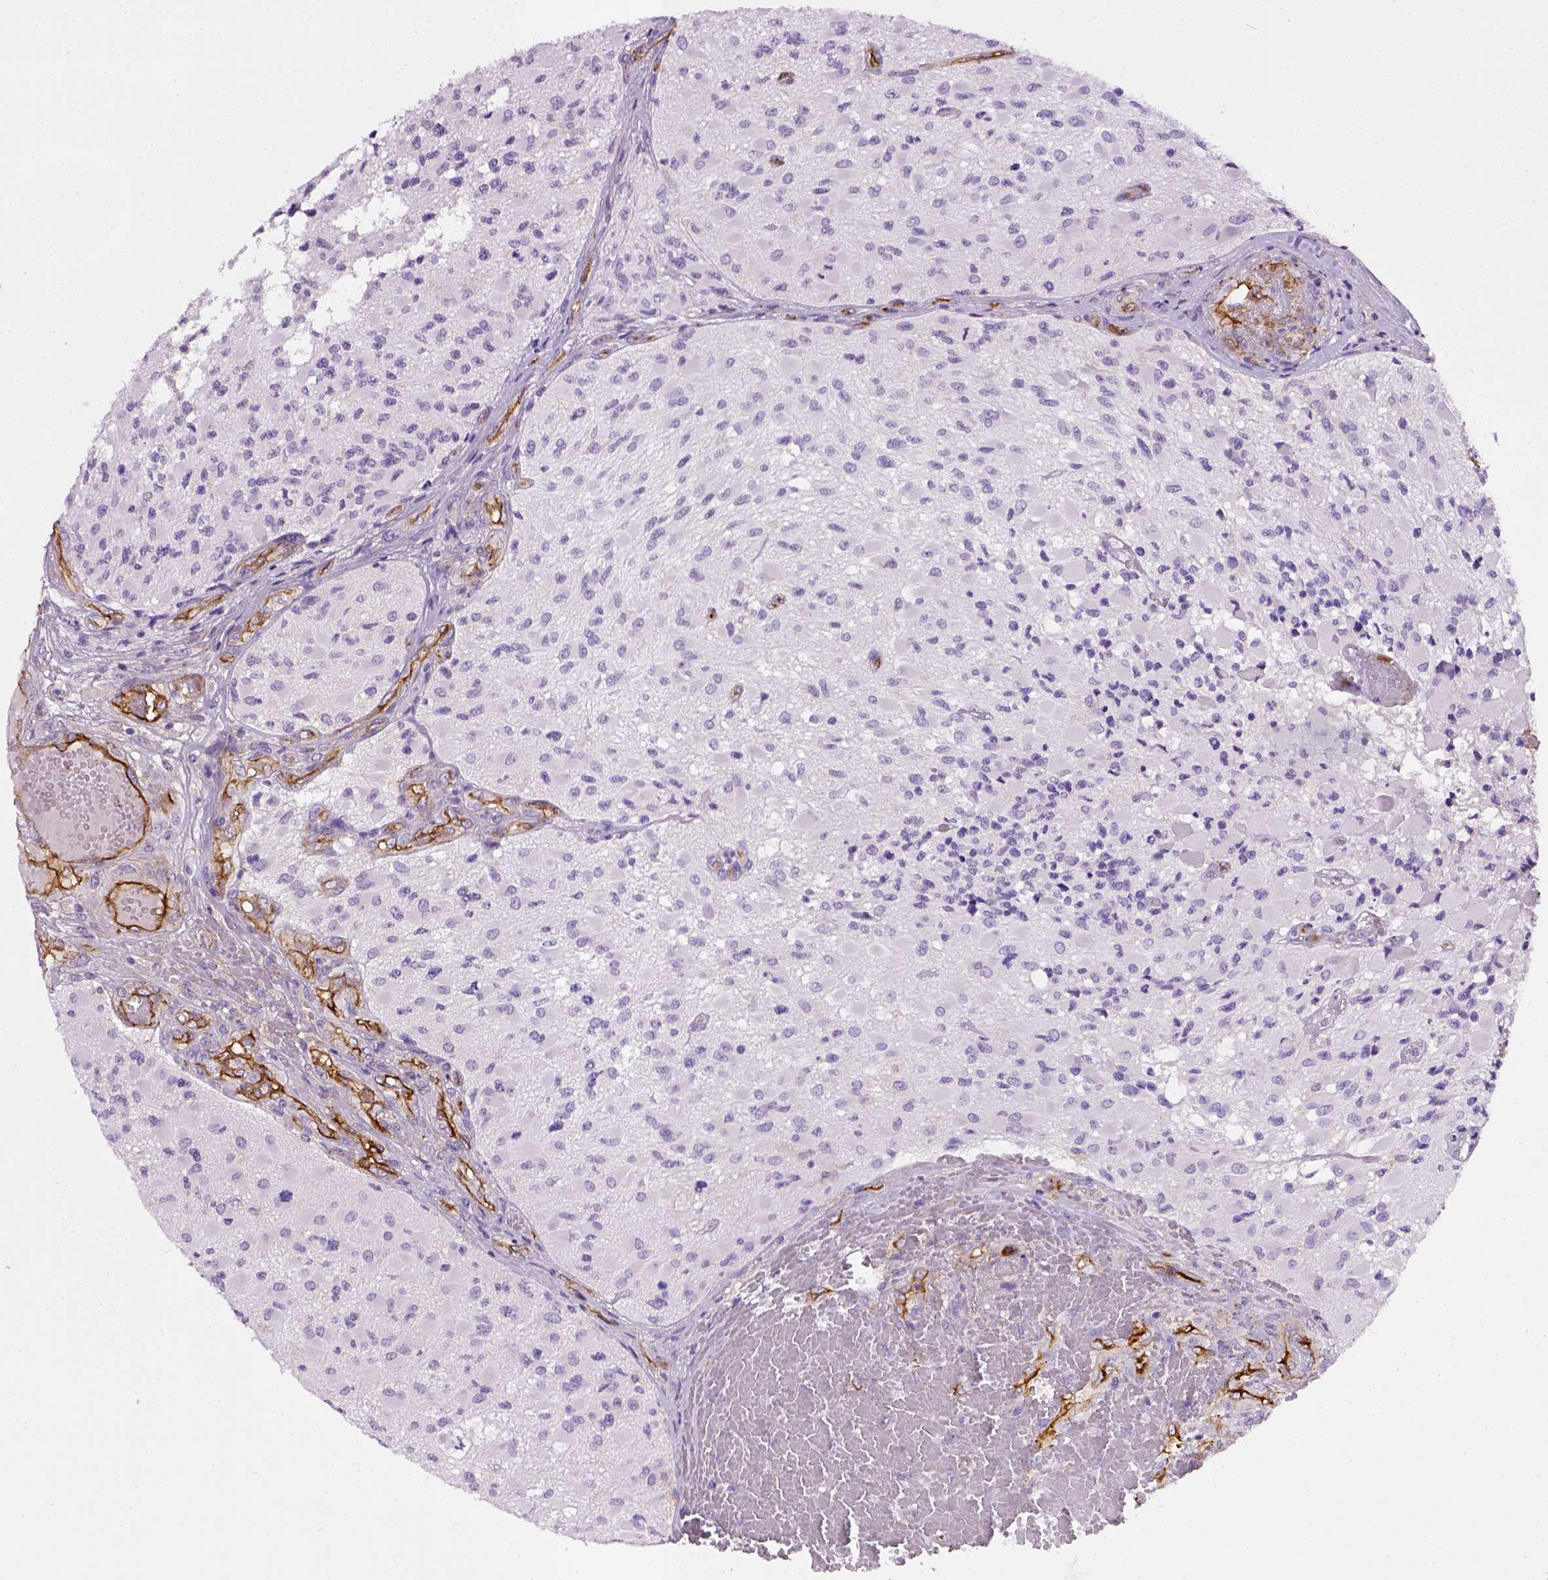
{"staining": {"intensity": "negative", "quantity": "none", "location": "none"}, "tissue": "glioma", "cell_type": "Tumor cells", "image_type": "cancer", "snomed": [{"axis": "morphology", "description": "Glioma, malignant, High grade"}, {"axis": "topography", "description": "Brain"}], "caption": "High magnification brightfield microscopy of glioma stained with DAB (brown) and counterstained with hematoxylin (blue): tumor cells show no significant expression. (Stains: DAB (3,3'-diaminobenzidine) immunohistochemistry (IHC) with hematoxylin counter stain, Microscopy: brightfield microscopy at high magnification).", "gene": "ENG", "patient": {"sex": "female", "age": 63}}